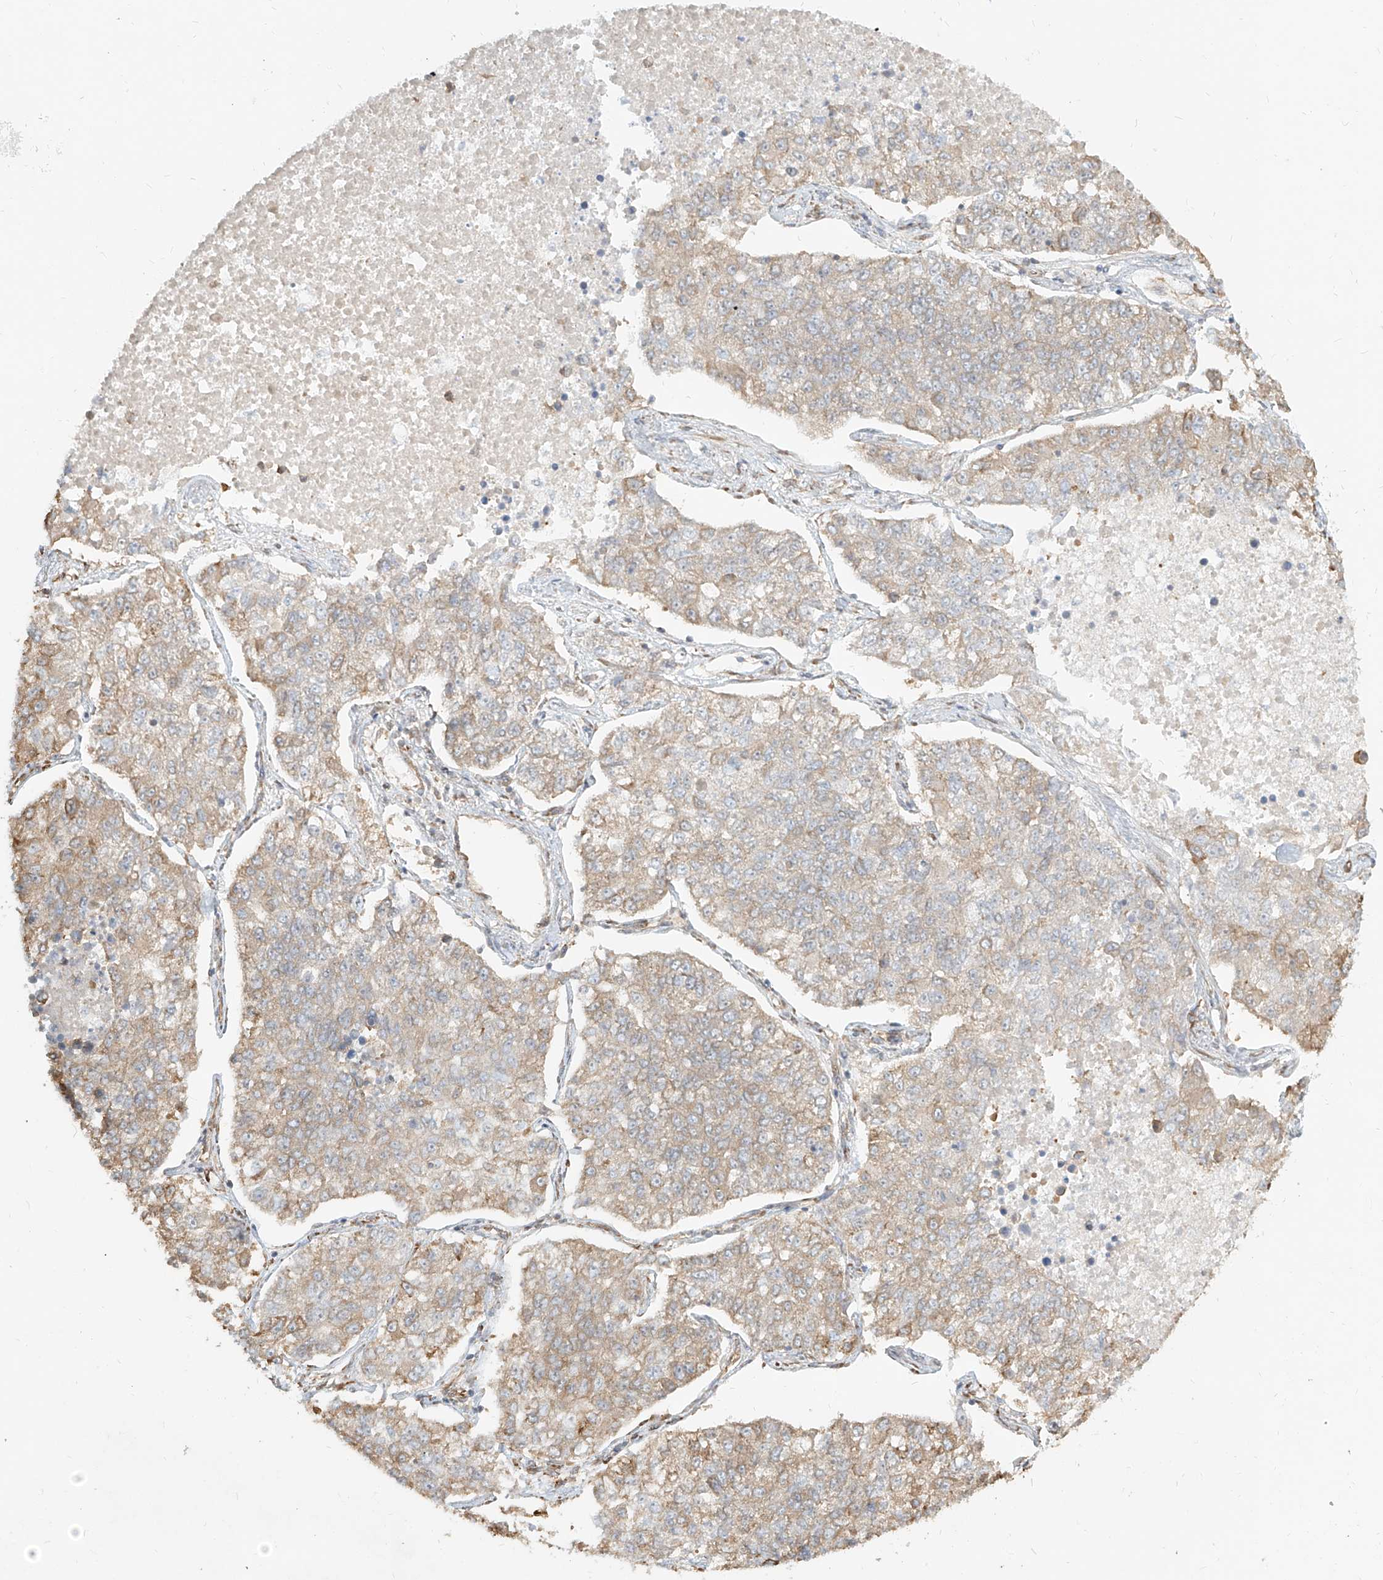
{"staining": {"intensity": "weak", "quantity": "25%-75%", "location": "cytoplasmic/membranous"}, "tissue": "lung cancer", "cell_type": "Tumor cells", "image_type": "cancer", "snomed": [{"axis": "morphology", "description": "Adenocarcinoma, NOS"}, {"axis": "topography", "description": "Lung"}], "caption": "Protein expression analysis of human lung adenocarcinoma reveals weak cytoplasmic/membranous staining in approximately 25%-75% of tumor cells.", "gene": "UBE2K", "patient": {"sex": "male", "age": 49}}